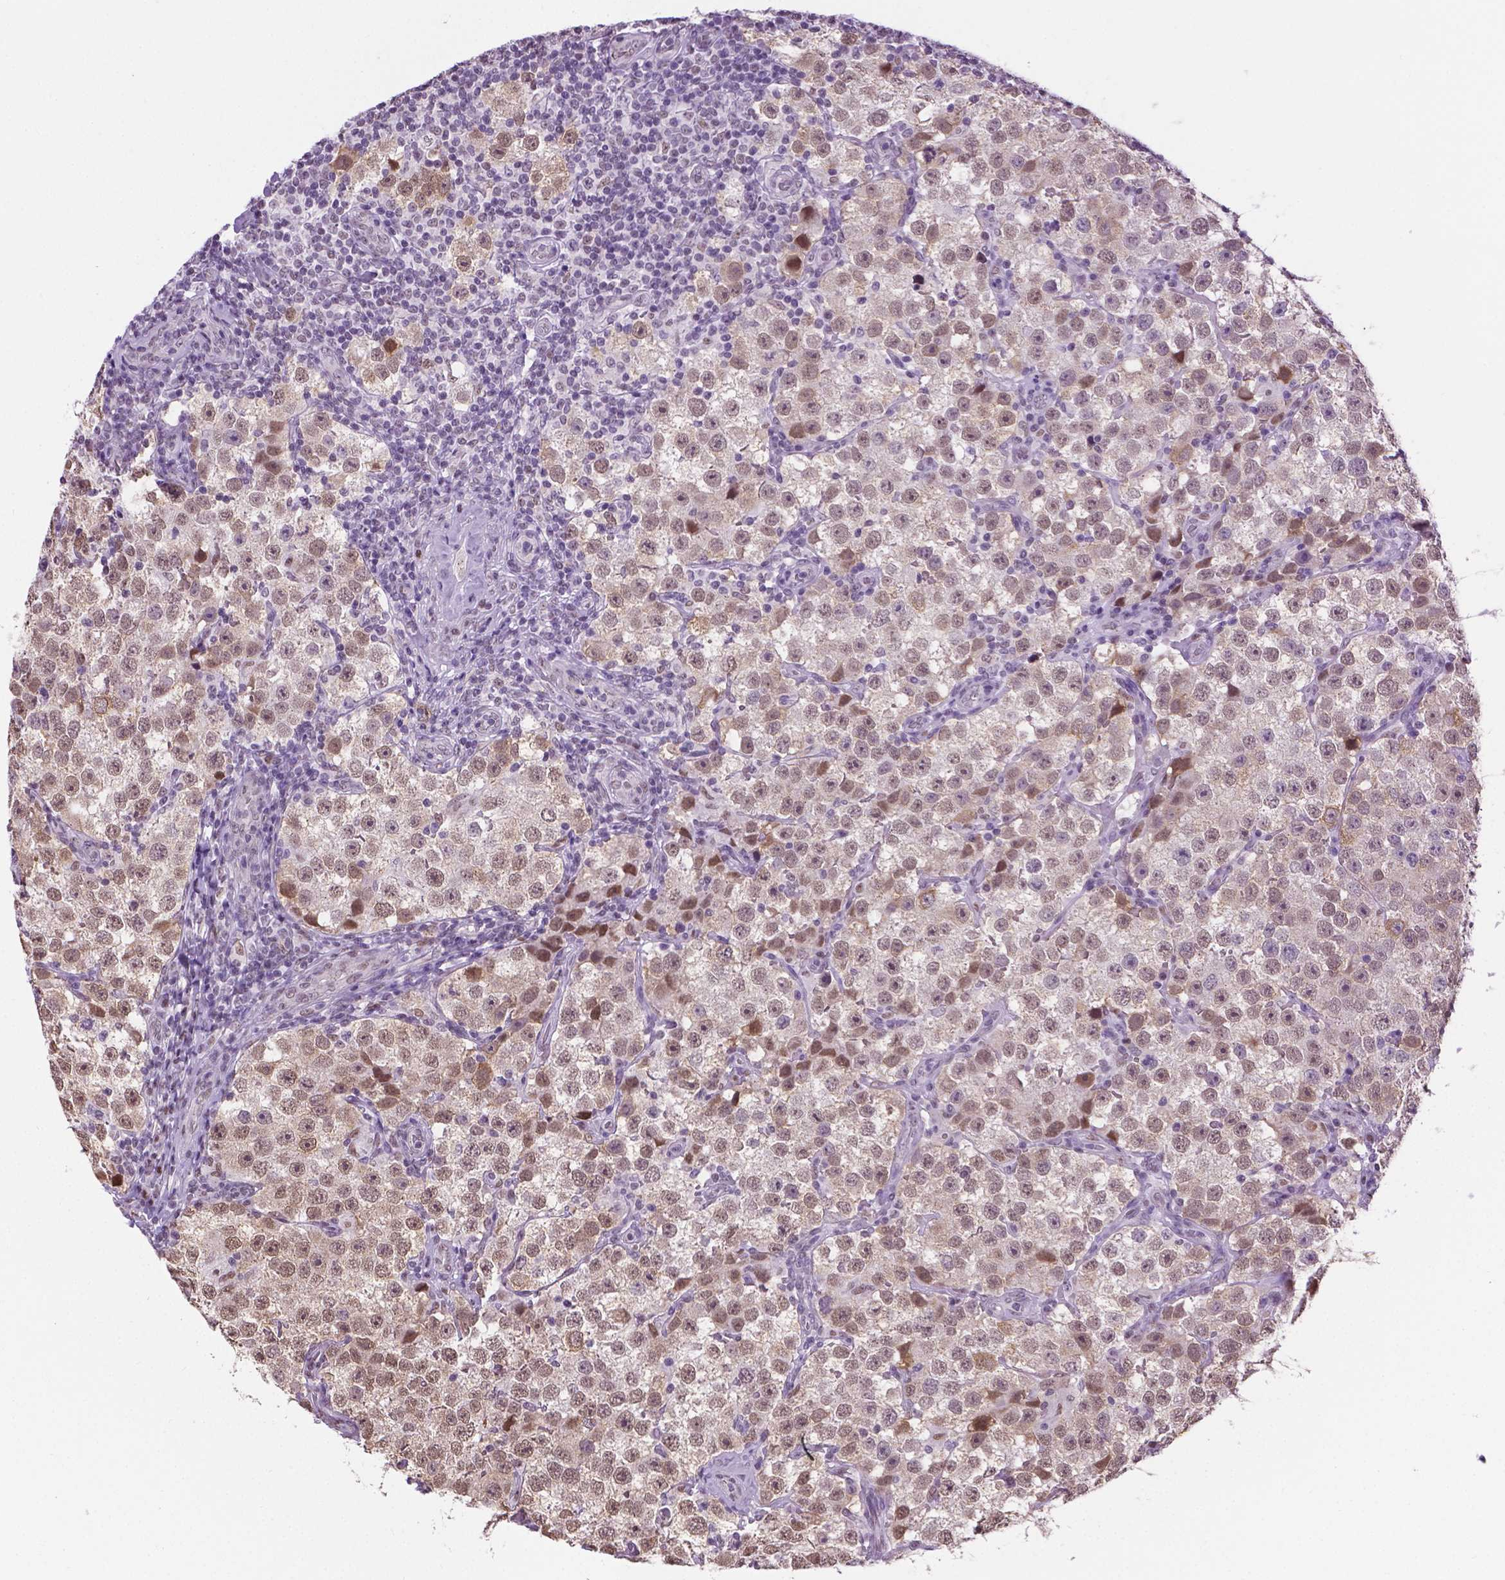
{"staining": {"intensity": "moderate", "quantity": ">75%", "location": "nuclear"}, "tissue": "testis cancer", "cell_type": "Tumor cells", "image_type": "cancer", "snomed": [{"axis": "morphology", "description": "Seminoma, NOS"}, {"axis": "topography", "description": "Testis"}], "caption": "DAB (3,3'-diaminobenzidine) immunohistochemical staining of seminoma (testis) reveals moderate nuclear protein expression in approximately >75% of tumor cells.", "gene": "ABI2", "patient": {"sex": "male", "age": 37}}